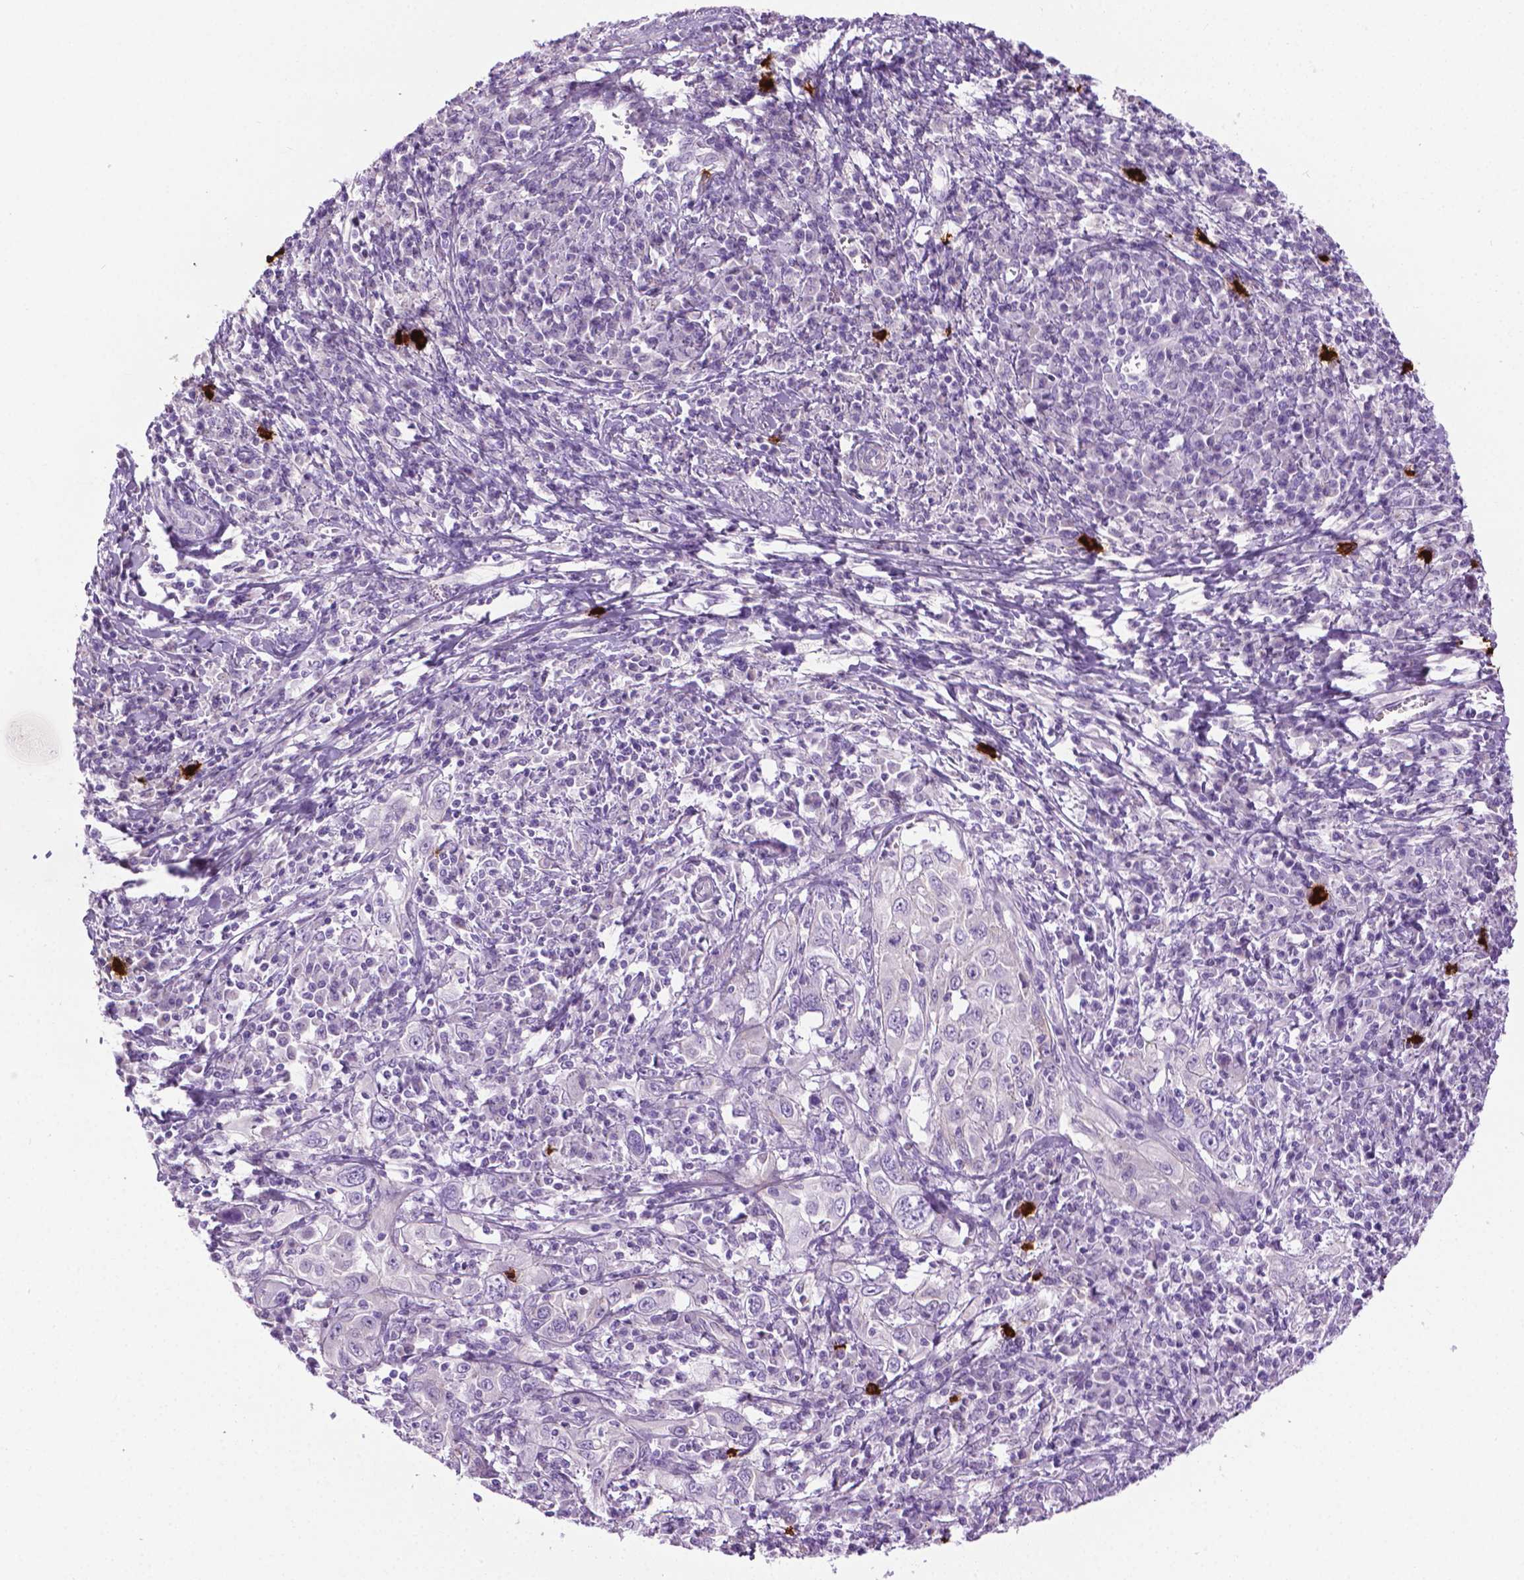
{"staining": {"intensity": "negative", "quantity": "none", "location": "none"}, "tissue": "cervical cancer", "cell_type": "Tumor cells", "image_type": "cancer", "snomed": [{"axis": "morphology", "description": "Squamous cell carcinoma, NOS"}, {"axis": "topography", "description": "Cervix"}], "caption": "High power microscopy micrograph of an immunohistochemistry (IHC) micrograph of cervical cancer, revealing no significant positivity in tumor cells. Nuclei are stained in blue.", "gene": "SPECC1L", "patient": {"sex": "female", "age": 46}}